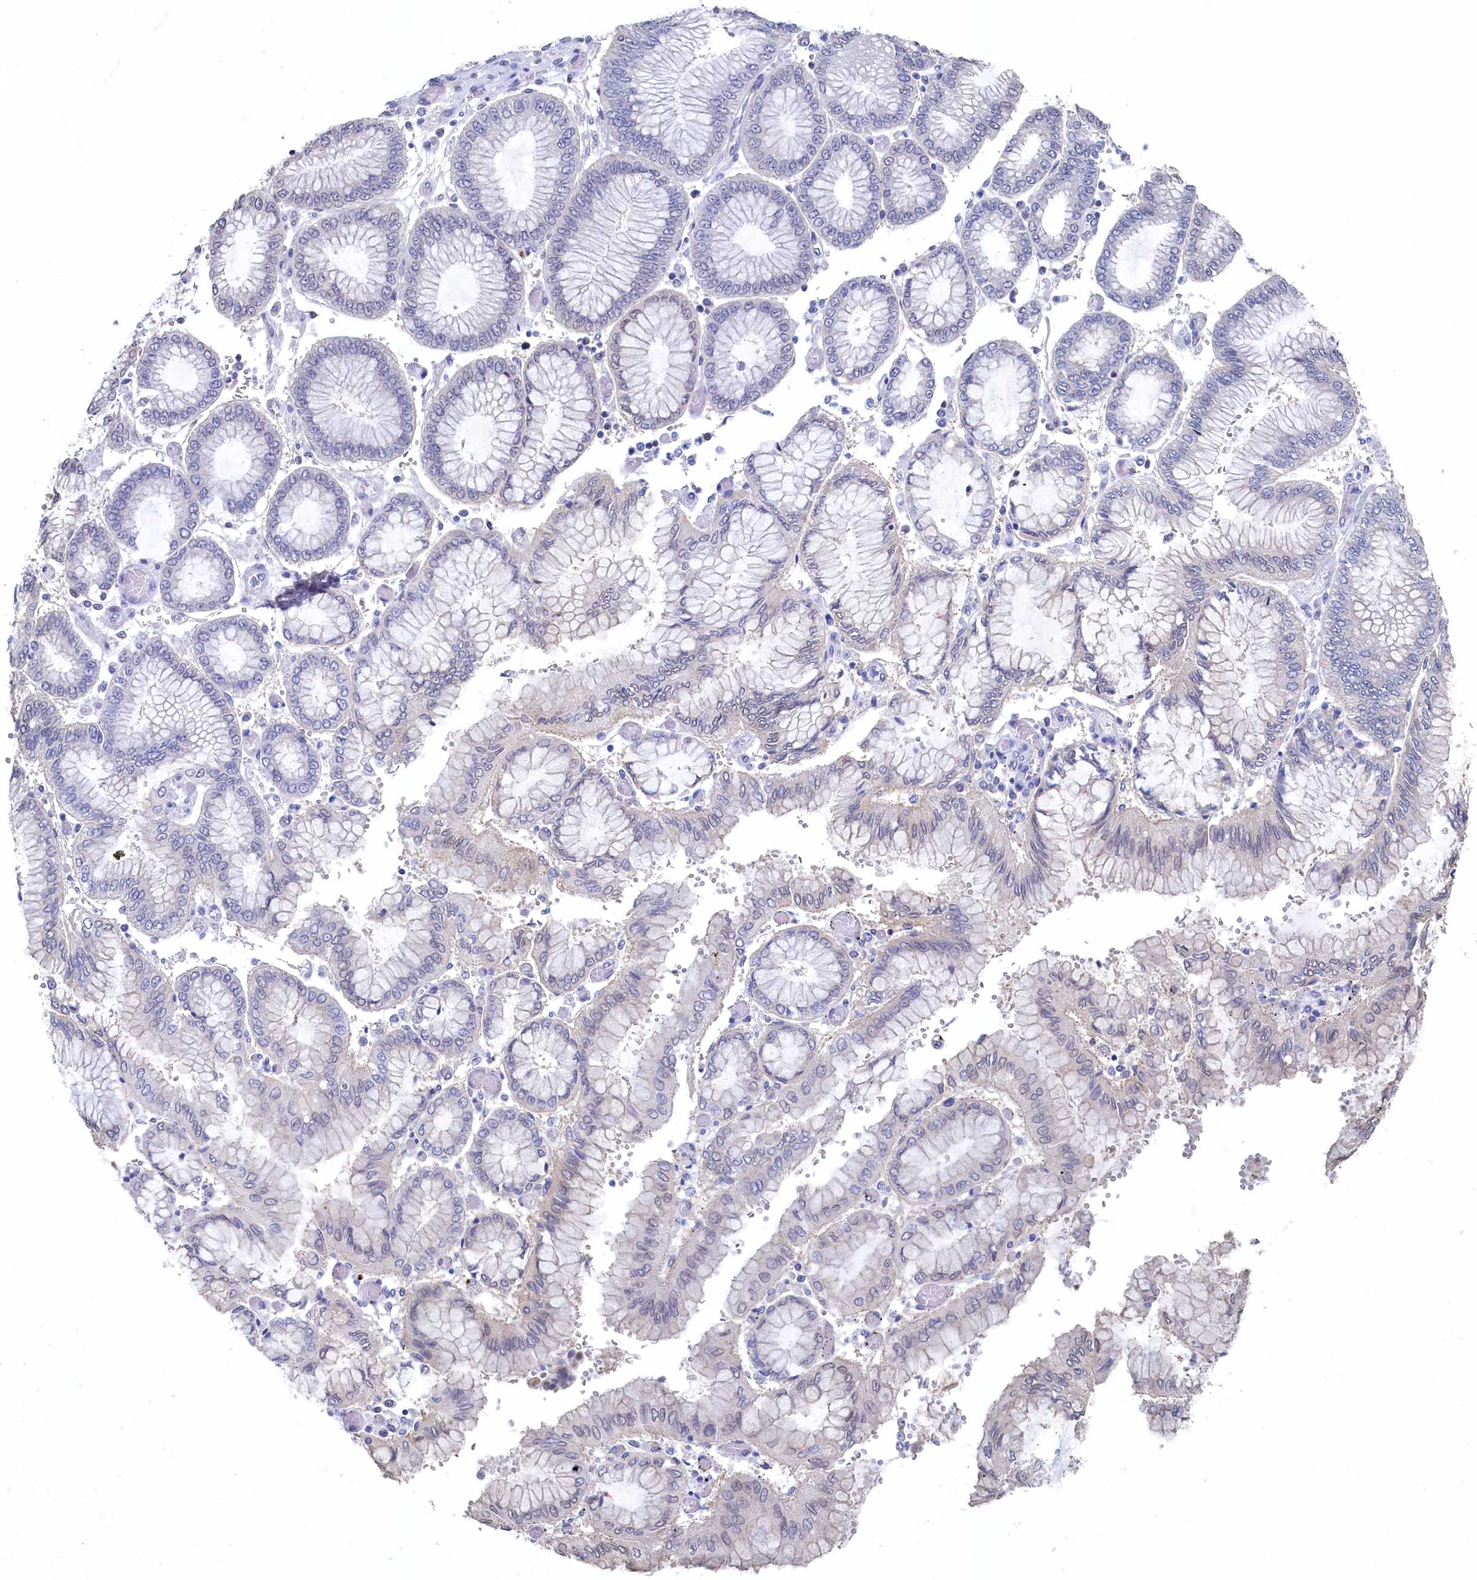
{"staining": {"intensity": "negative", "quantity": "none", "location": "none"}, "tissue": "stomach cancer", "cell_type": "Tumor cells", "image_type": "cancer", "snomed": [{"axis": "morphology", "description": "Adenocarcinoma, NOS"}, {"axis": "topography", "description": "Stomach"}], "caption": "The image displays no staining of tumor cells in stomach cancer (adenocarcinoma).", "gene": "C11orf54", "patient": {"sex": "male", "age": 76}}